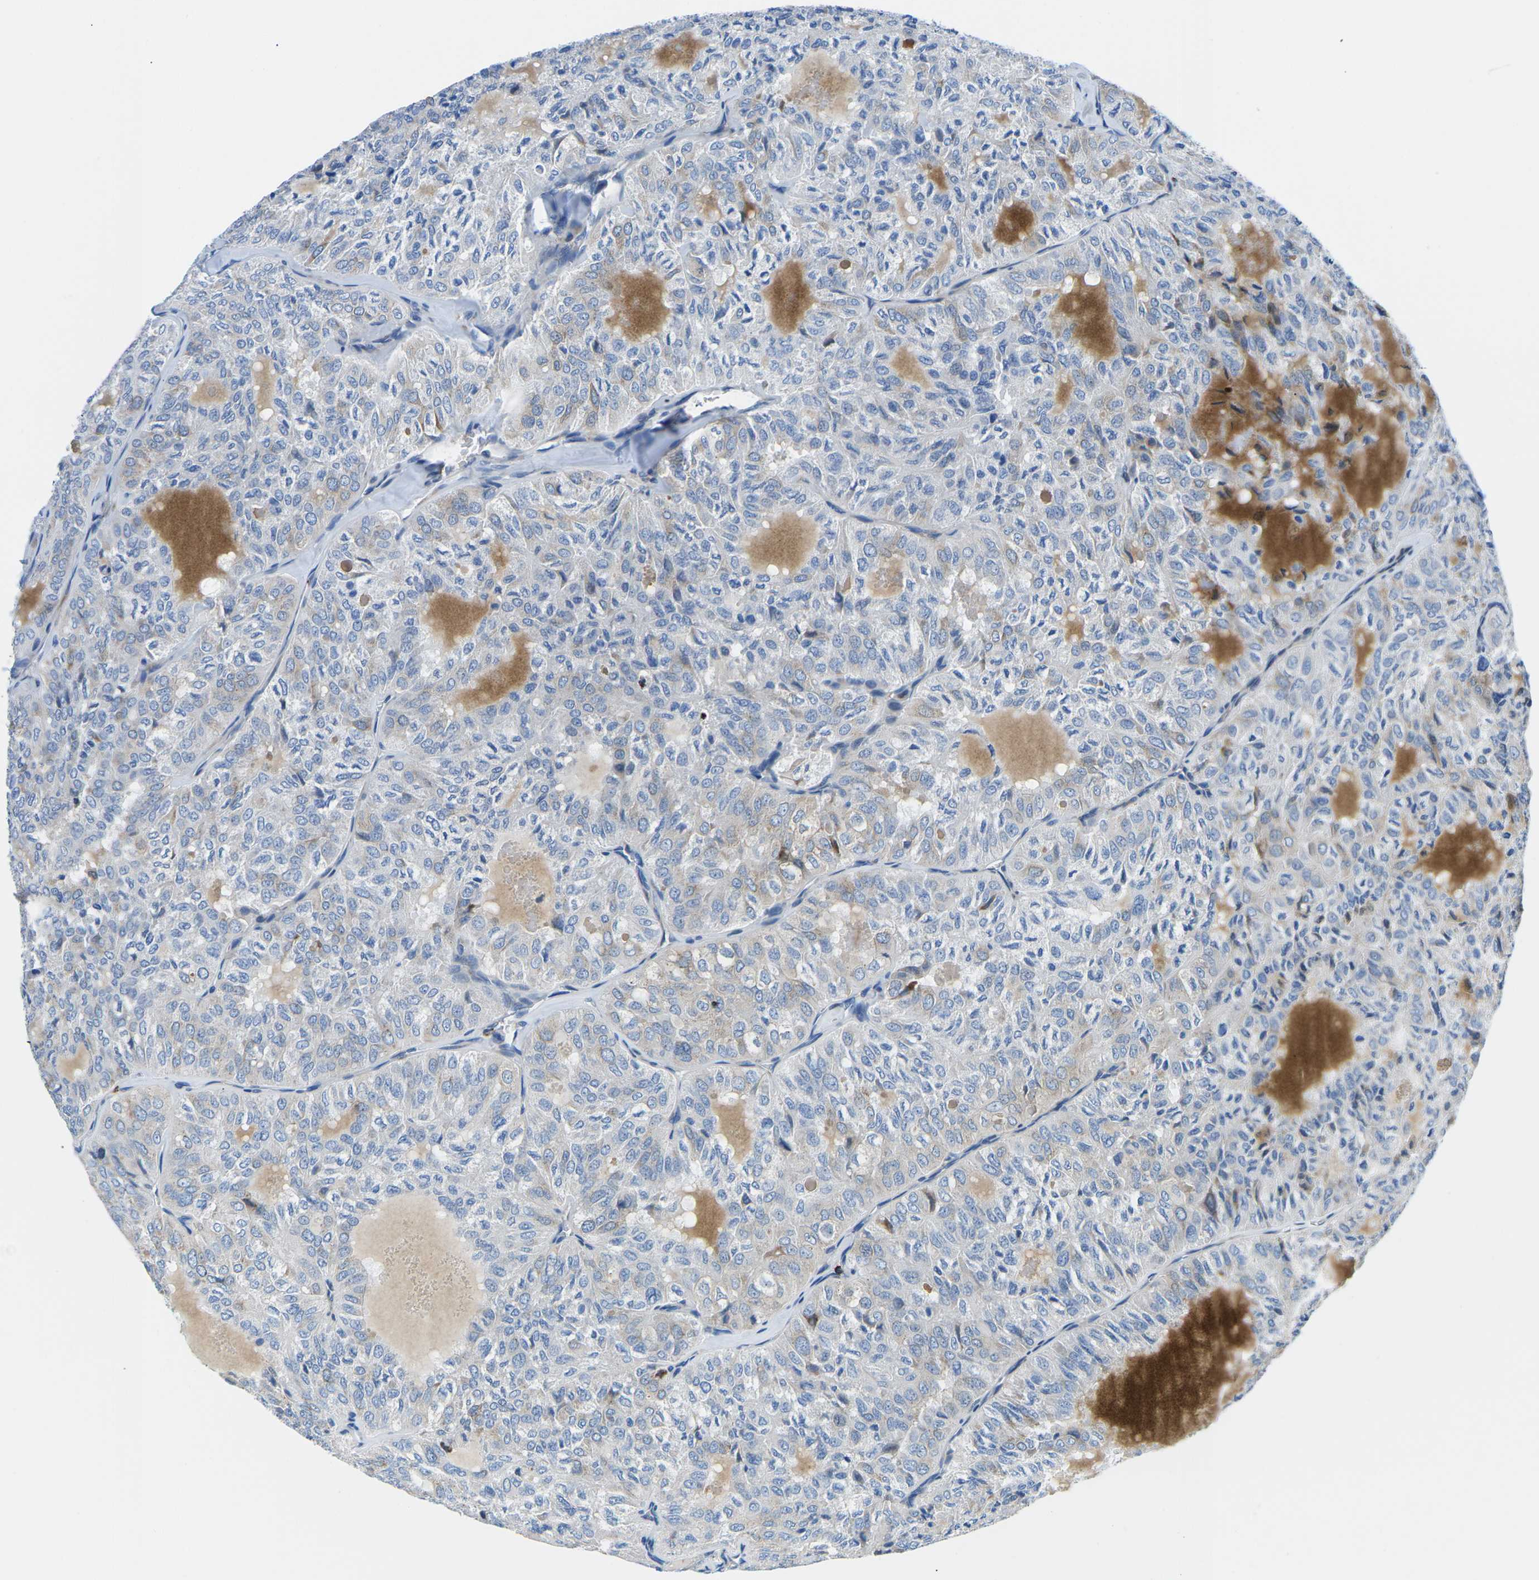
{"staining": {"intensity": "negative", "quantity": "none", "location": "none"}, "tissue": "thyroid cancer", "cell_type": "Tumor cells", "image_type": "cancer", "snomed": [{"axis": "morphology", "description": "Follicular adenoma carcinoma, NOS"}, {"axis": "topography", "description": "Thyroid gland"}], "caption": "The immunohistochemistry (IHC) histopathology image has no significant expression in tumor cells of thyroid cancer tissue. (DAB immunohistochemistry visualized using brightfield microscopy, high magnification).", "gene": "MC4R", "patient": {"sex": "male", "age": 75}}